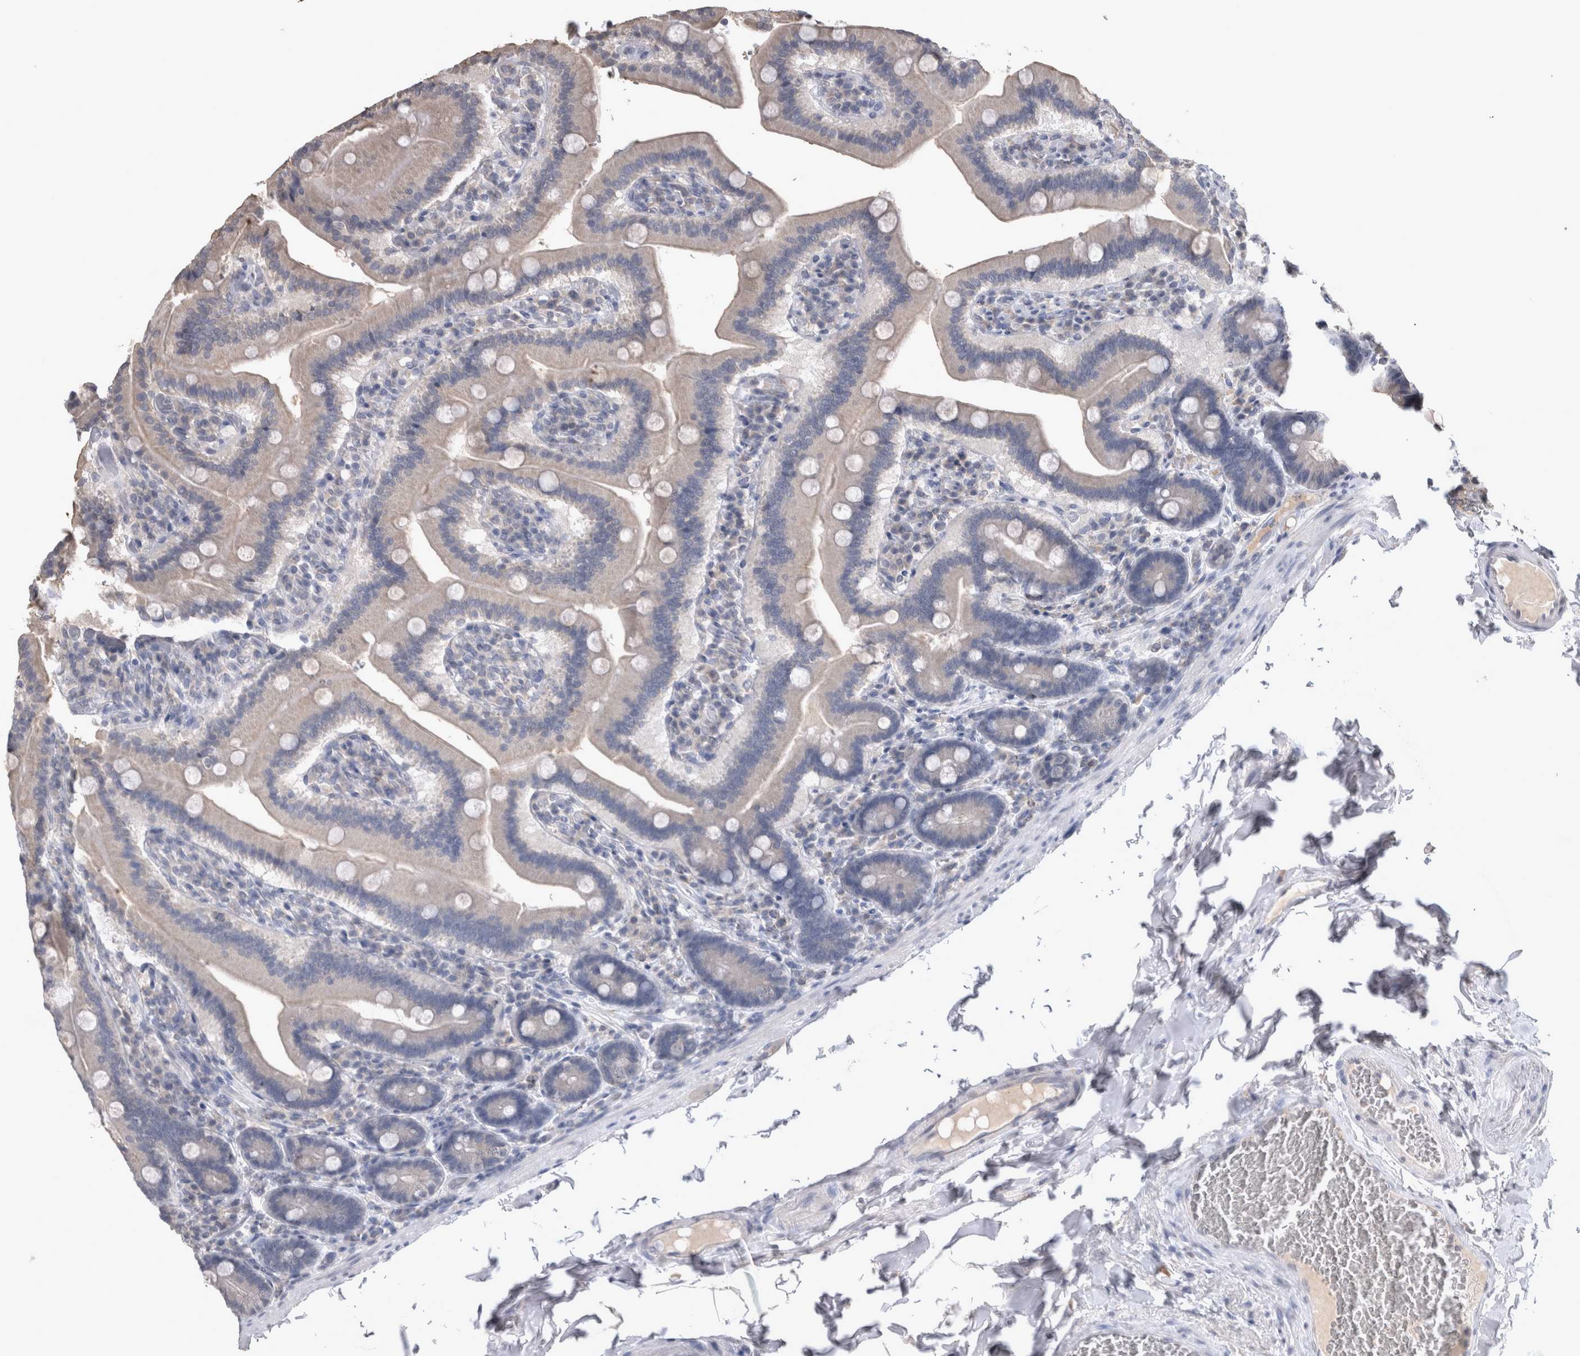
{"staining": {"intensity": "weak", "quantity": ">75%", "location": "cytoplasmic/membranous"}, "tissue": "duodenum", "cell_type": "Glandular cells", "image_type": "normal", "snomed": [{"axis": "morphology", "description": "Normal tissue, NOS"}, {"axis": "topography", "description": "Duodenum"}], "caption": "High-magnification brightfield microscopy of normal duodenum stained with DAB (brown) and counterstained with hematoxylin (blue). glandular cells exhibit weak cytoplasmic/membranous positivity is identified in about>75% of cells. The protein of interest is shown in brown color, while the nuclei are stained blue.", "gene": "WNT7A", "patient": {"sex": "female", "age": 62}}